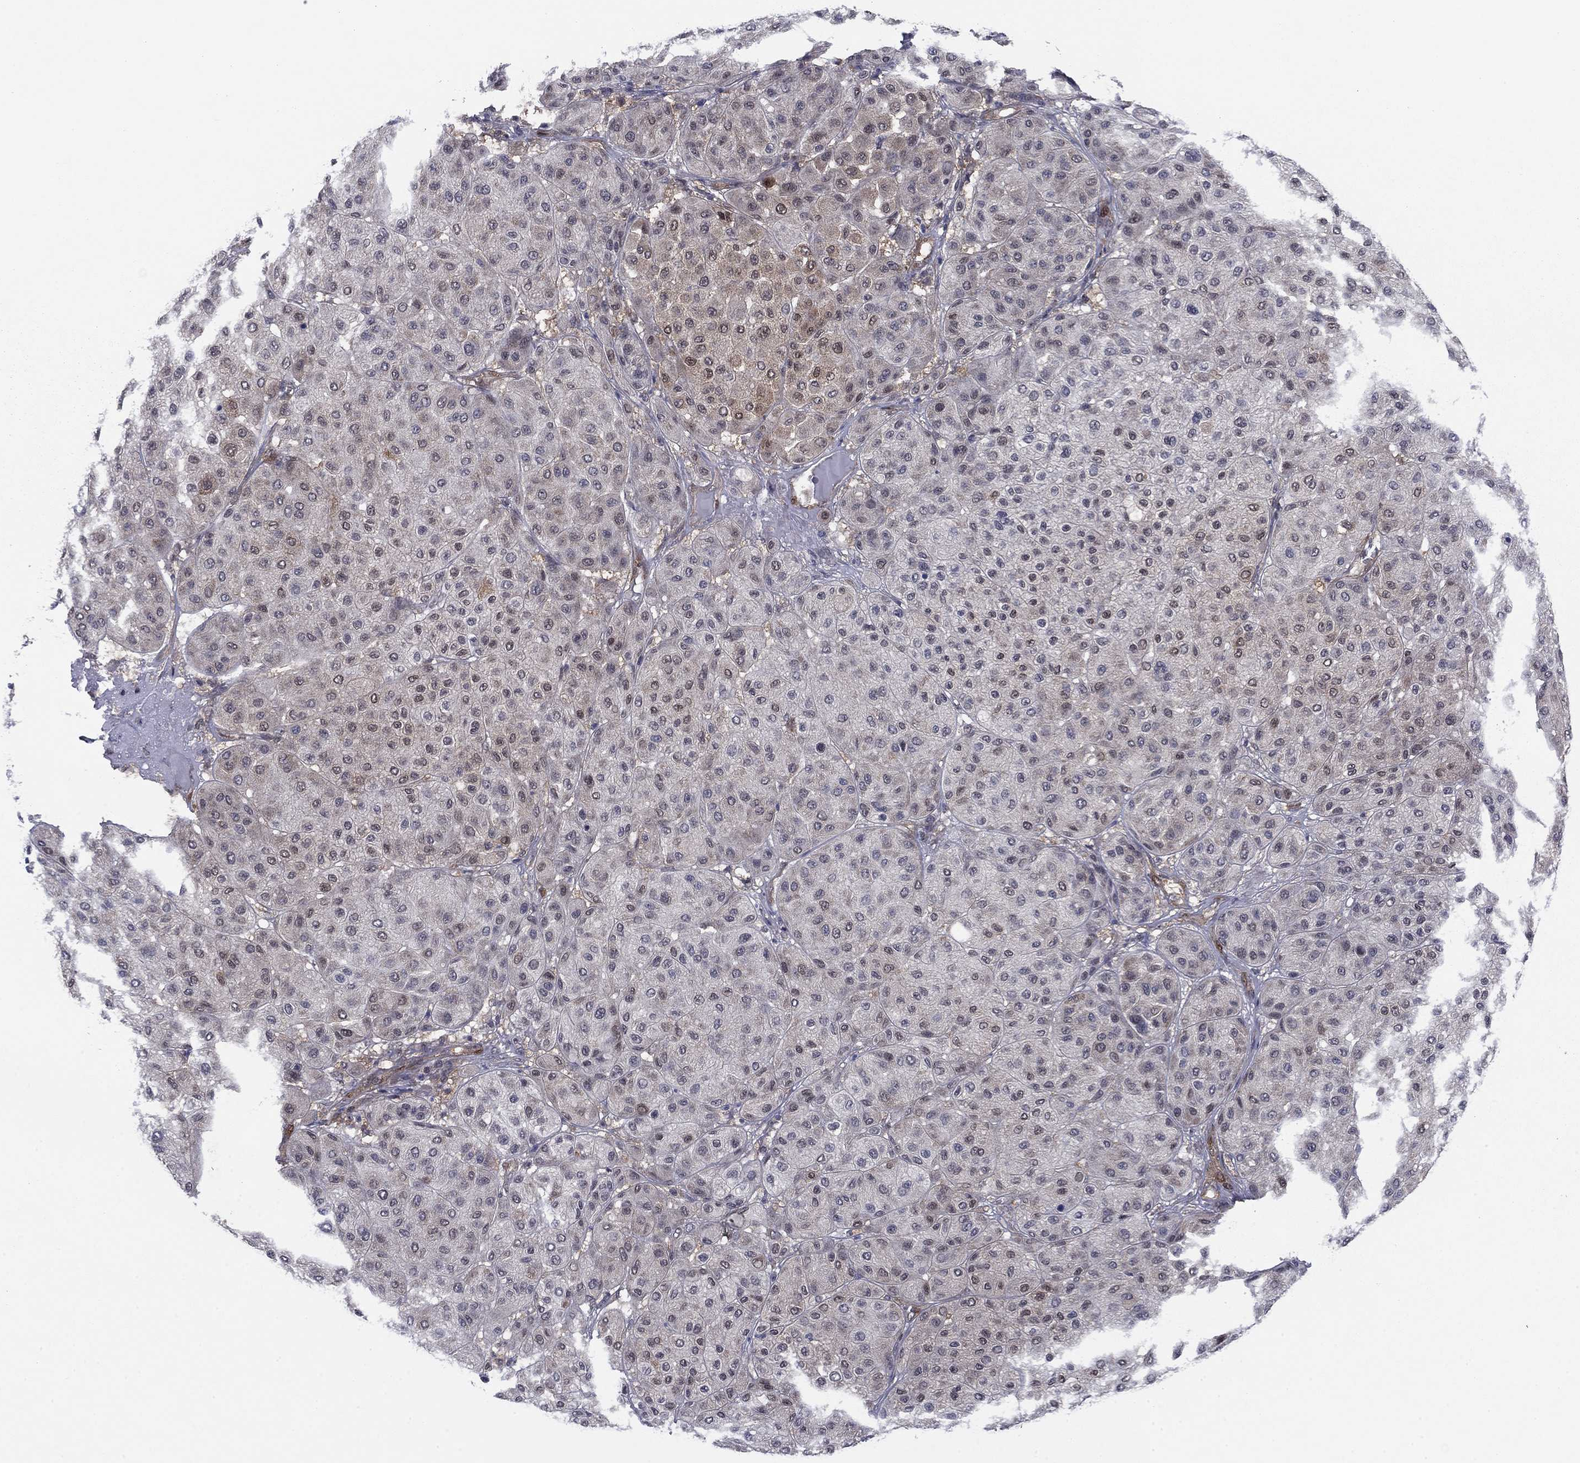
{"staining": {"intensity": "negative", "quantity": "none", "location": "none"}, "tissue": "melanoma", "cell_type": "Tumor cells", "image_type": "cancer", "snomed": [{"axis": "morphology", "description": "Malignant melanoma, Metastatic site"}, {"axis": "topography", "description": "Smooth muscle"}], "caption": "The IHC photomicrograph has no significant staining in tumor cells of melanoma tissue.", "gene": "FKBP4", "patient": {"sex": "male", "age": 41}}